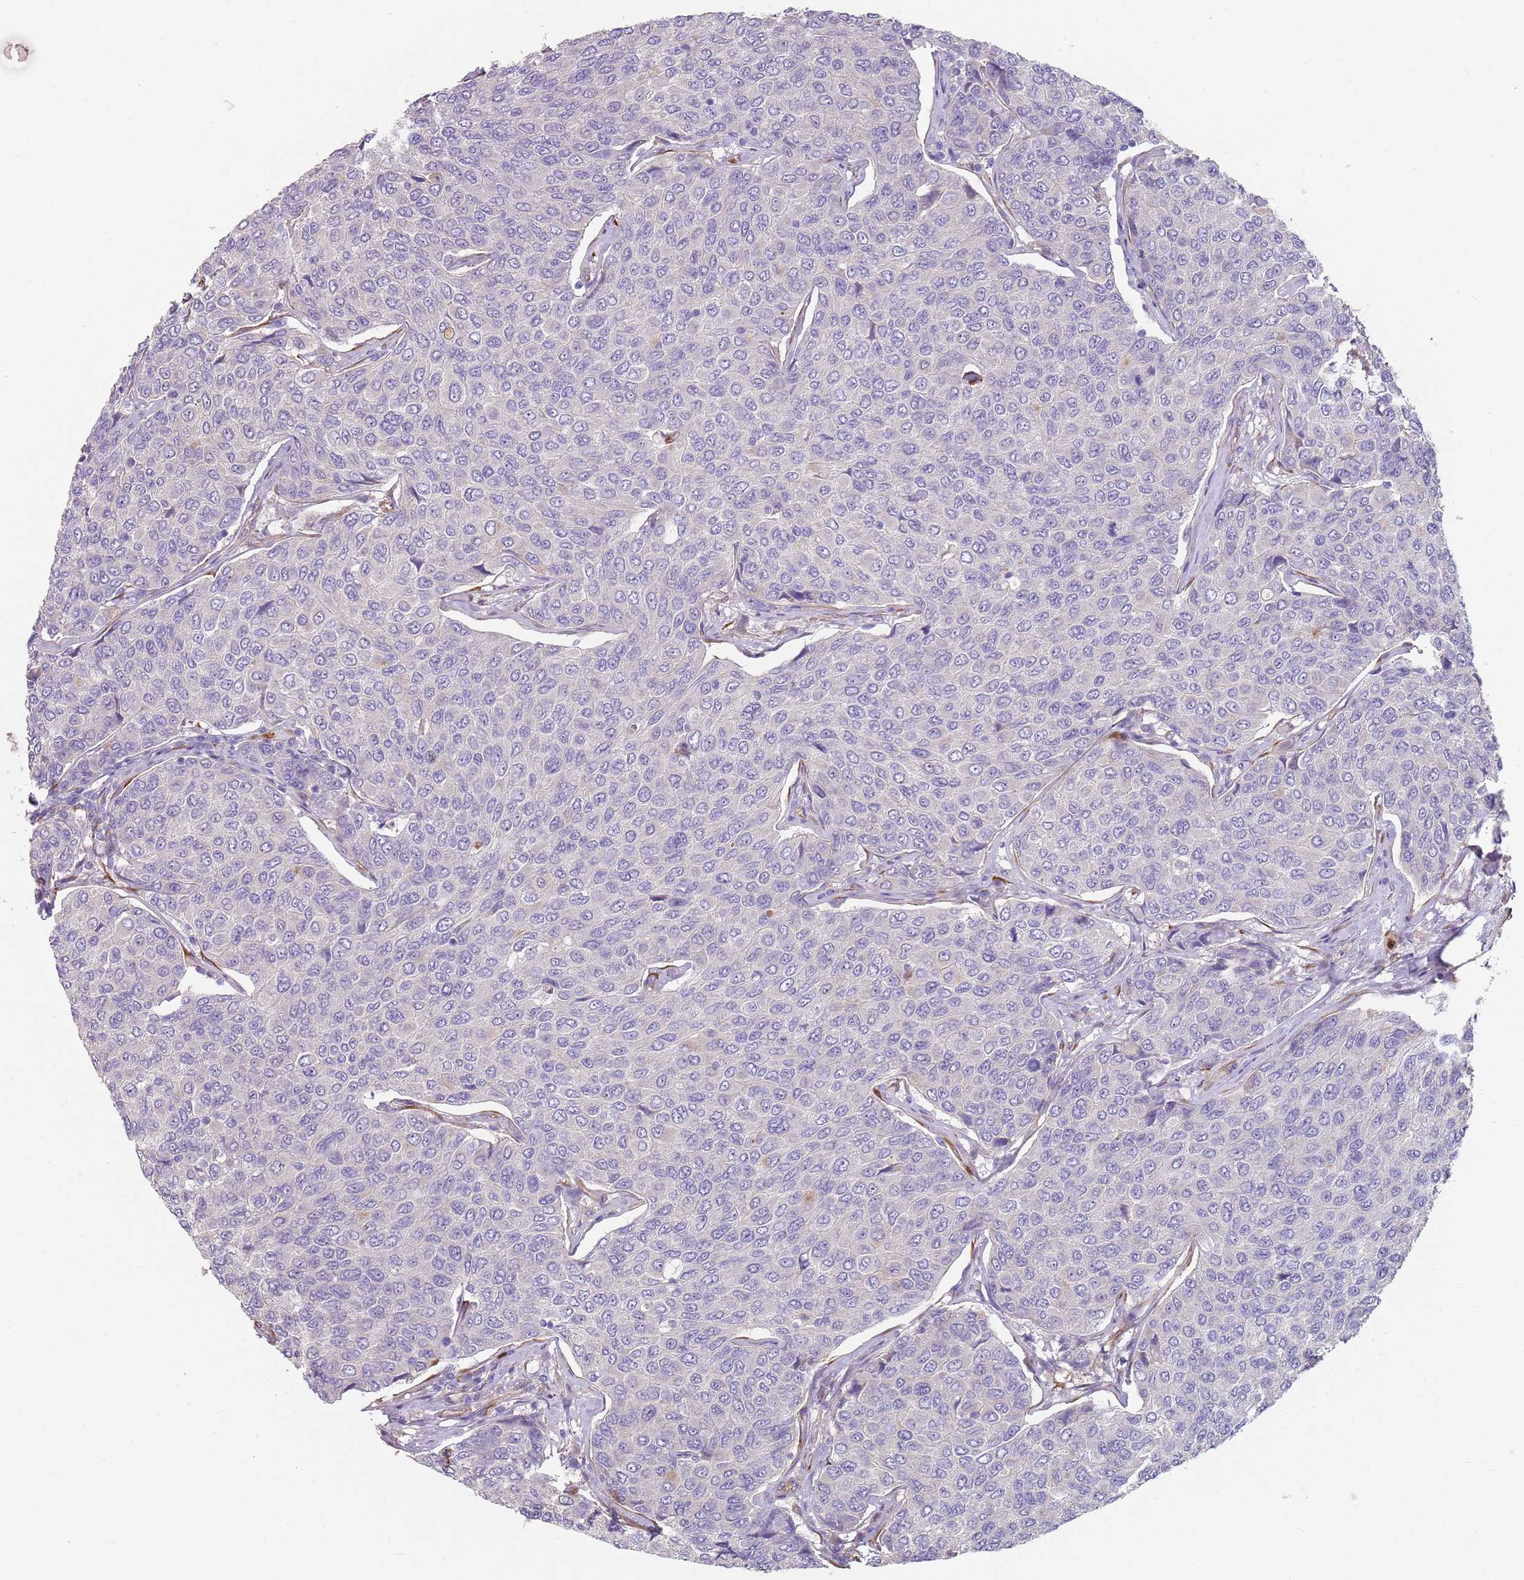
{"staining": {"intensity": "negative", "quantity": "none", "location": "none"}, "tissue": "breast cancer", "cell_type": "Tumor cells", "image_type": "cancer", "snomed": [{"axis": "morphology", "description": "Duct carcinoma"}, {"axis": "topography", "description": "Breast"}], "caption": "There is no significant expression in tumor cells of breast invasive ductal carcinoma.", "gene": "PHLPP2", "patient": {"sex": "female", "age": 55}}